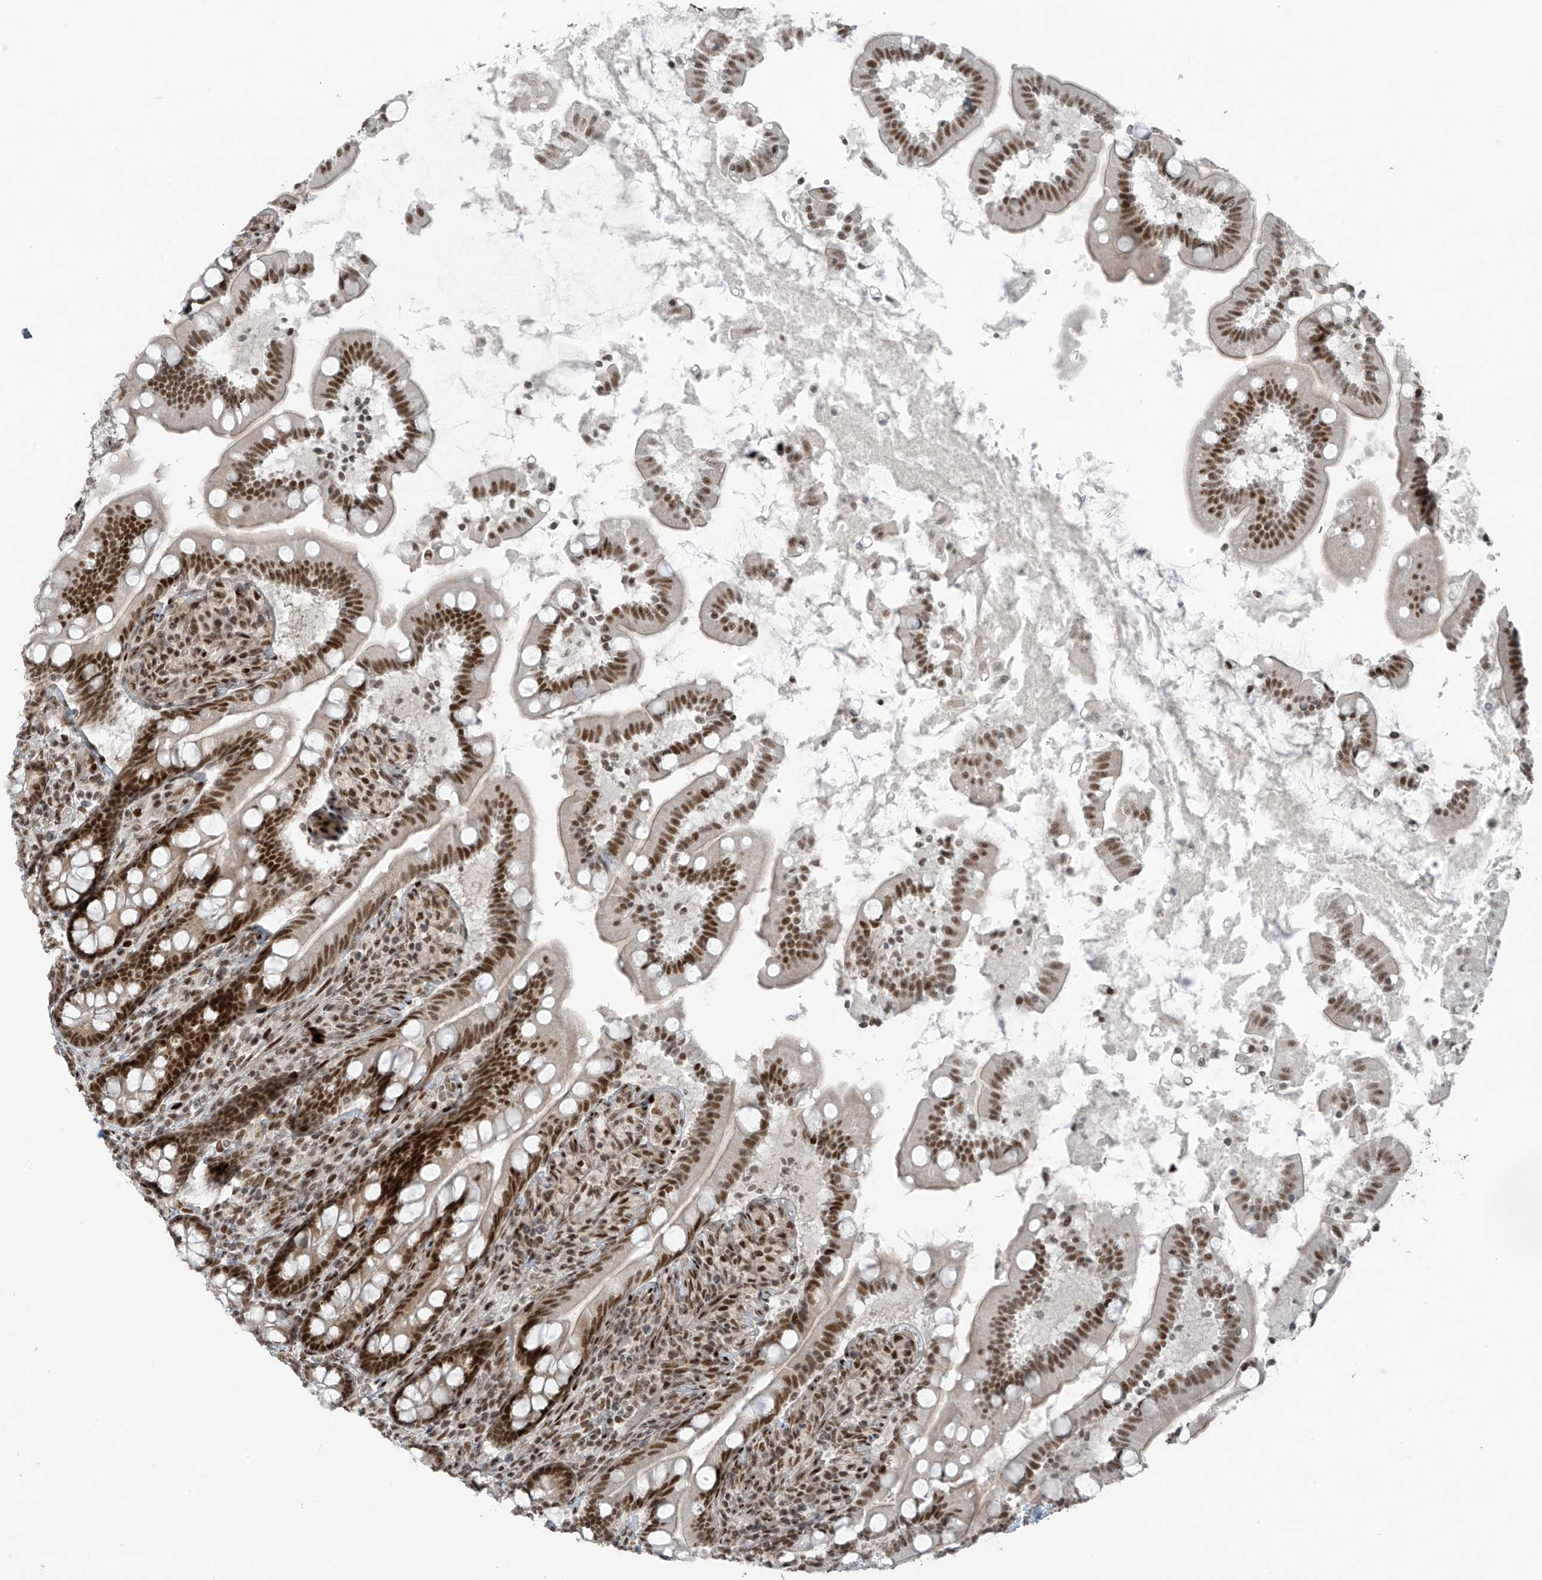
{"staining": {"intensity": "strong", "quantity": ">75%", "location": "nuclear"}, "tissue": "small intestine", "cell_type": "Glandular cells", "image_type": "normal", "snomed": [{"axis": "morphology", "description": "Normal tissue, NOS"}, {"axis": "topography", "description": "Small intestine"}], "caption": "The histopathology image exhibits staining of unremarkable small intestine, revealing strong nuclear protein staining (brown color) within glandular cells.", "gene": "PCNP", "patient": {"sex": "female", "age": 64}}